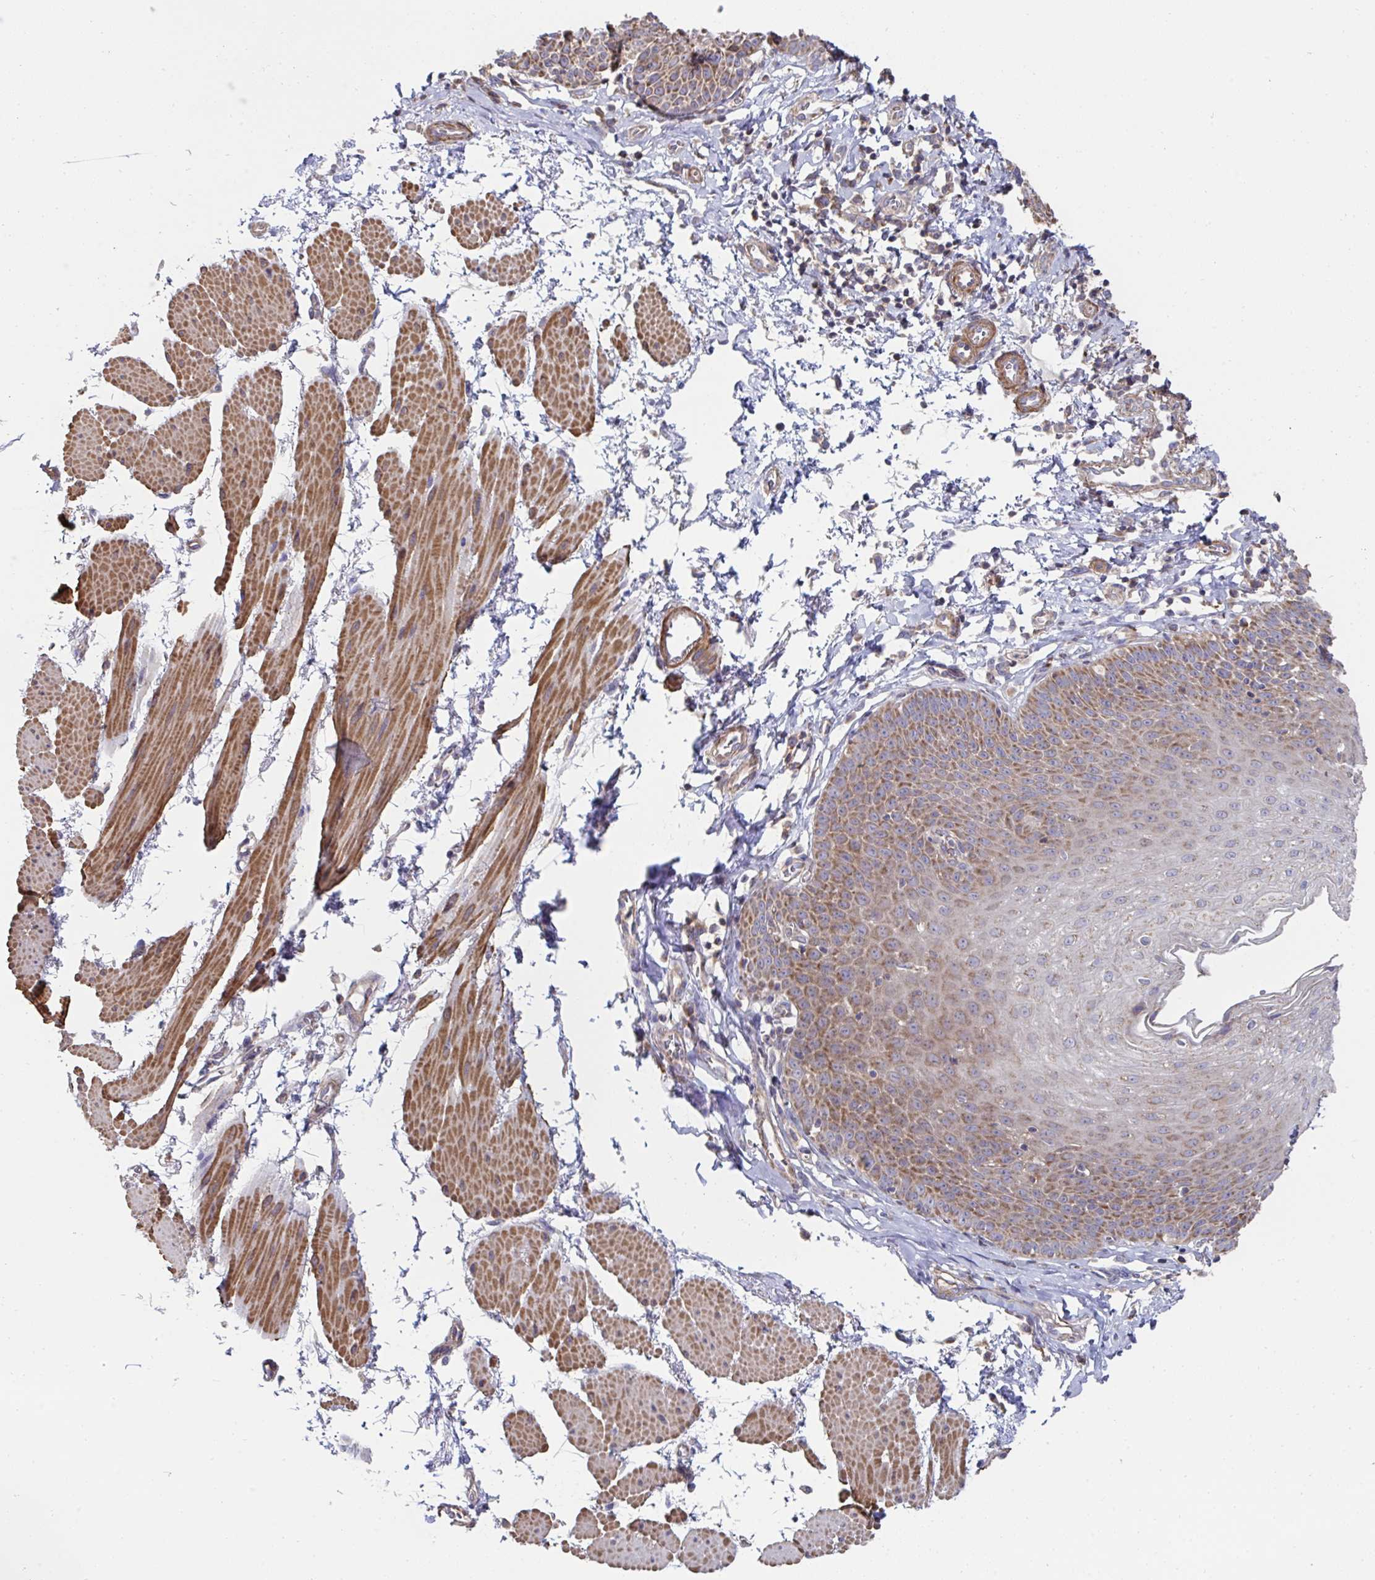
{"staining": {"intensity": "moderate", "quantity": ">75%", "location": "cytoplasmic/membranous"}, "tissue": "esophagus", "cell_type": "Squamous epithelial cells", "image_type": "normal", "snomed": [{"axis": "morphology", "description": "Normal tissue, NOS"}, {"axis": "topography", "description": "Esophagus"}], "caption": "Squamous epithelial cells reveal medium levels of moderate cytoplasmic/membranous staining in approximately >75% of cells in unremarkable human esophagus.", "gene": "DZANK1", "patient": {"sex": "female", "age": 81}}